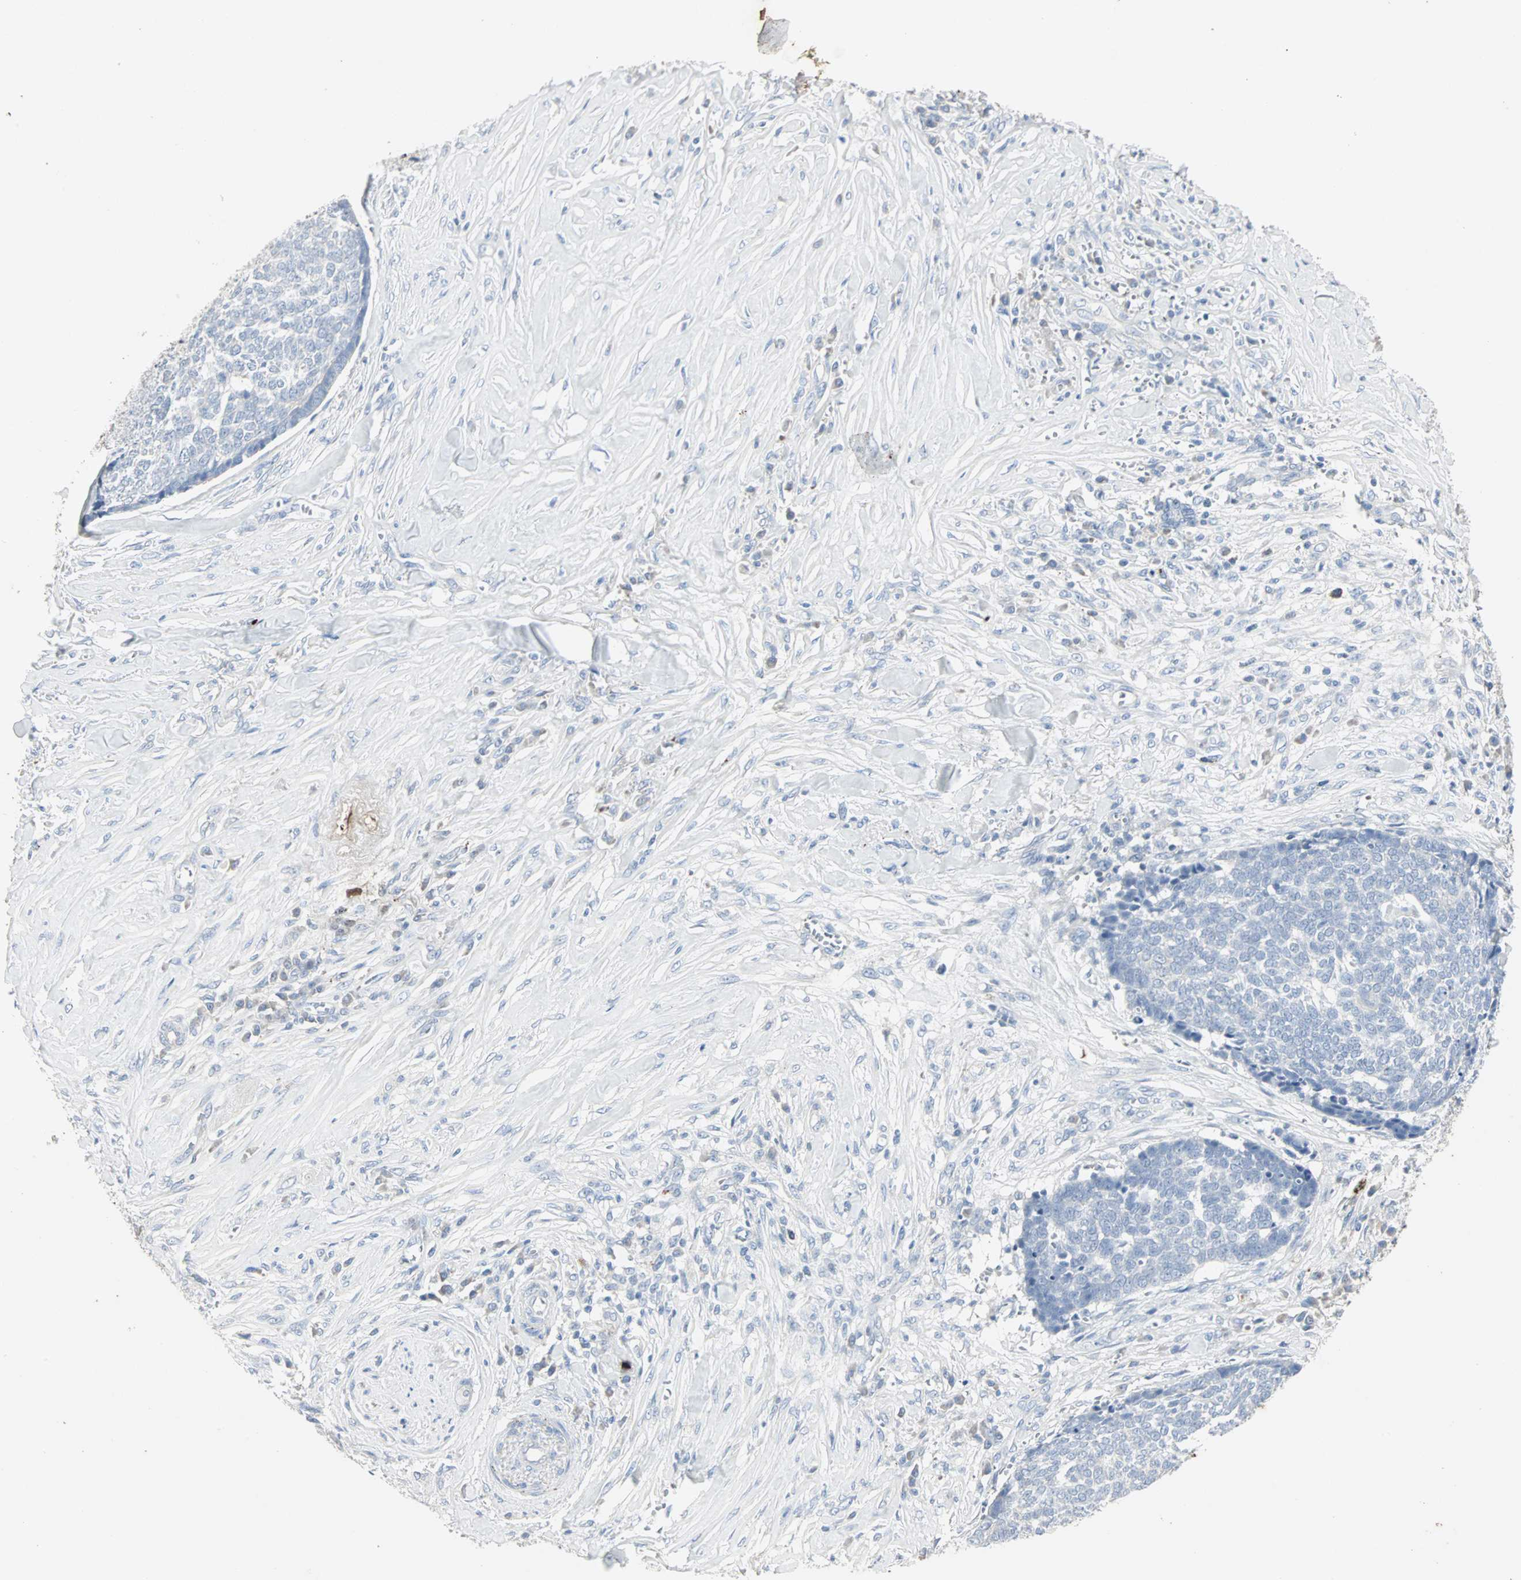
{"staining": {"intensity": "negative", "quantity": "none", "location": "none"}, "tissue": "skin cancer", "cell_type": "Tumor cells", "image_type": "cancer", "snomed": [{"axis": "morphology", "description": "Basal cell carcinoma"}, {"axis": "topography", "description": "Skin"}], "caption": "This is an immunohistochemistry micrograph of human skin cancer. There is no staining in tumor cells.", "gene": "CEACAM6", "patient": {"sex": "male", "age": 84}}